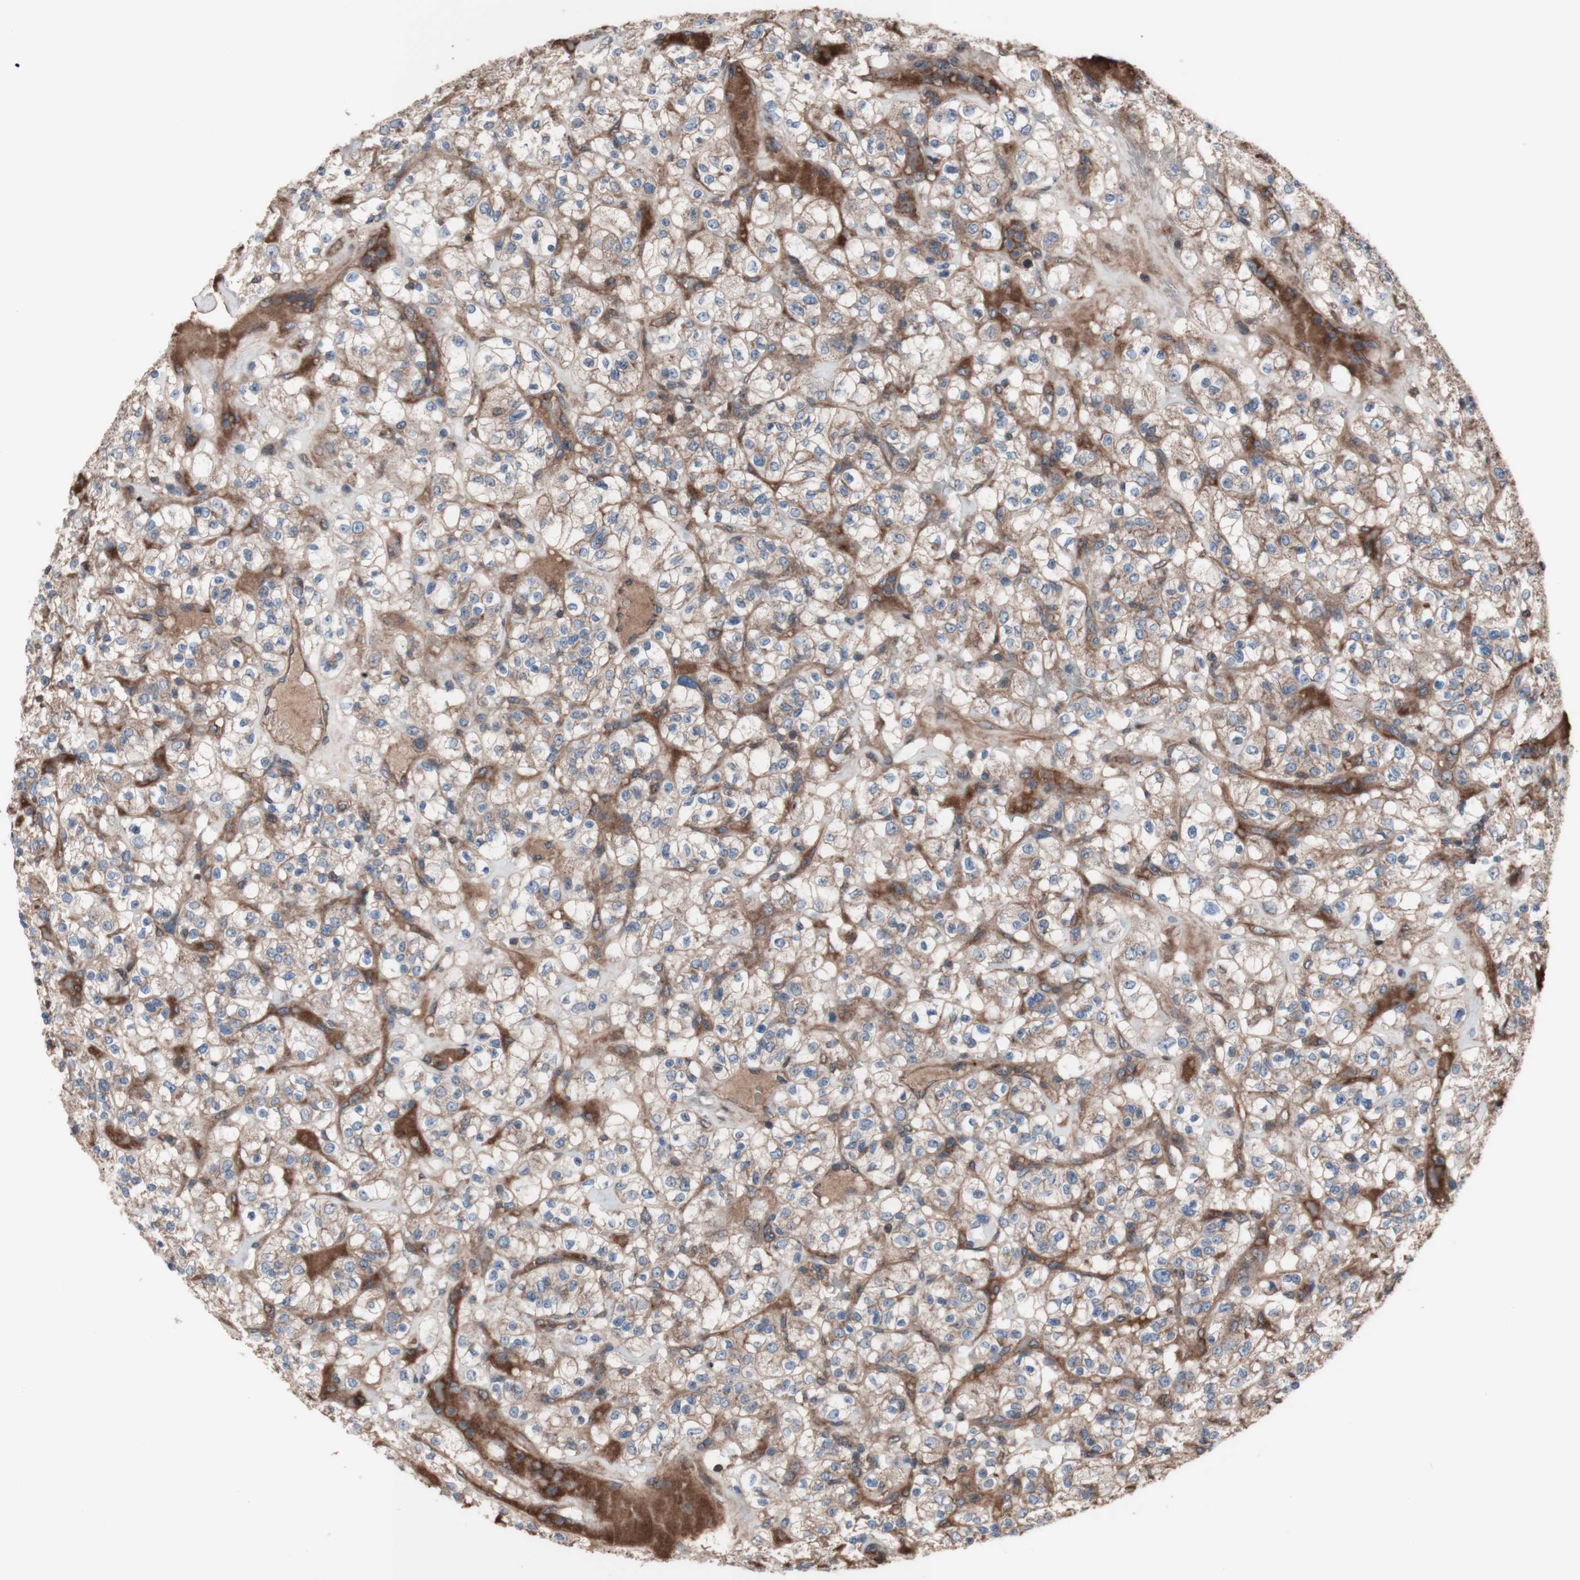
{"staining": {"intensity": "weak", "quantity": ">75%", "location": "cytoplasmic/membranous"}, "tissue": "renal cancer", "cell_type": "Tumor cells", "image_type": "cancer", "snomed": [{"axis": "morphology", "description": "Normal tissue, NOS"}, {"axis": "morphology", "description": "Adenocarcinoma, NOS"}, {"axis": "topography", "description": "Kidney"}], "caption": "Immunohistochemical staining of human renal cancer (adenocarcinoma) displays weak cytoplasmic/membranous protein positivity in about >75% of tumor cells.", "gene": "COPB1", "patient": {"sex": "female", "age": 72}}